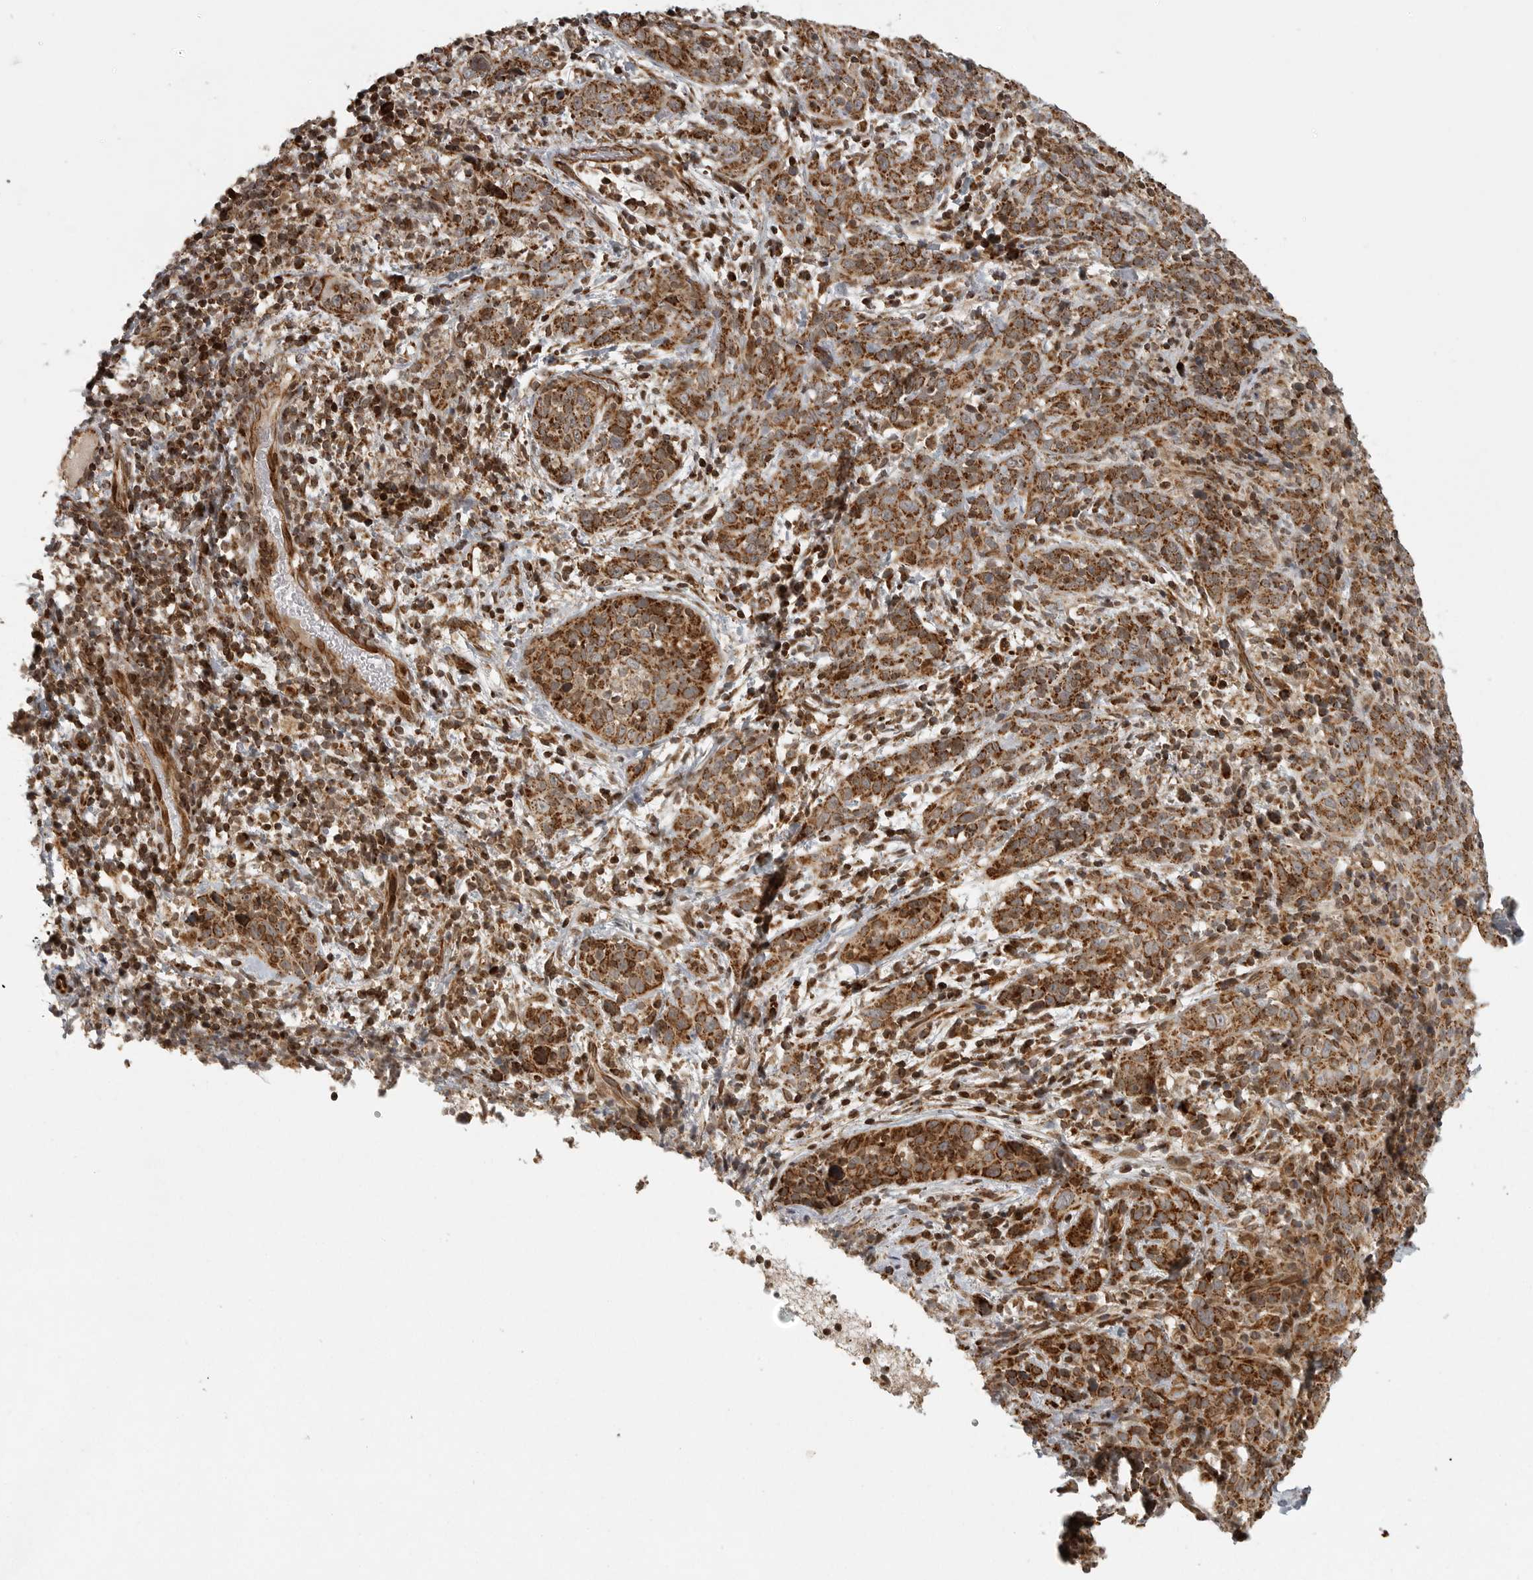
{"staining": {"intensity": "moderate", "quantity": ">75%", "location": "cytoplasmic/membranous"}, "tissue": "cervical cancer", "cell_type": "Tumor cells", "image_type": "cancer", "snomed": [{"axis": "morphology", "description": "Squamous cell carcinoma, NOS"}, {"axis": "topography", "description": "Cervix"}], "caption": "The micrograph shows immunohistochemical staining of cervical cancer. There is moderate cytoplasmic/membranous expression is seen in approximately >75% of tumor cells.", "gene": "NARS2", "patient": {"sex": "female", "age": 46}}